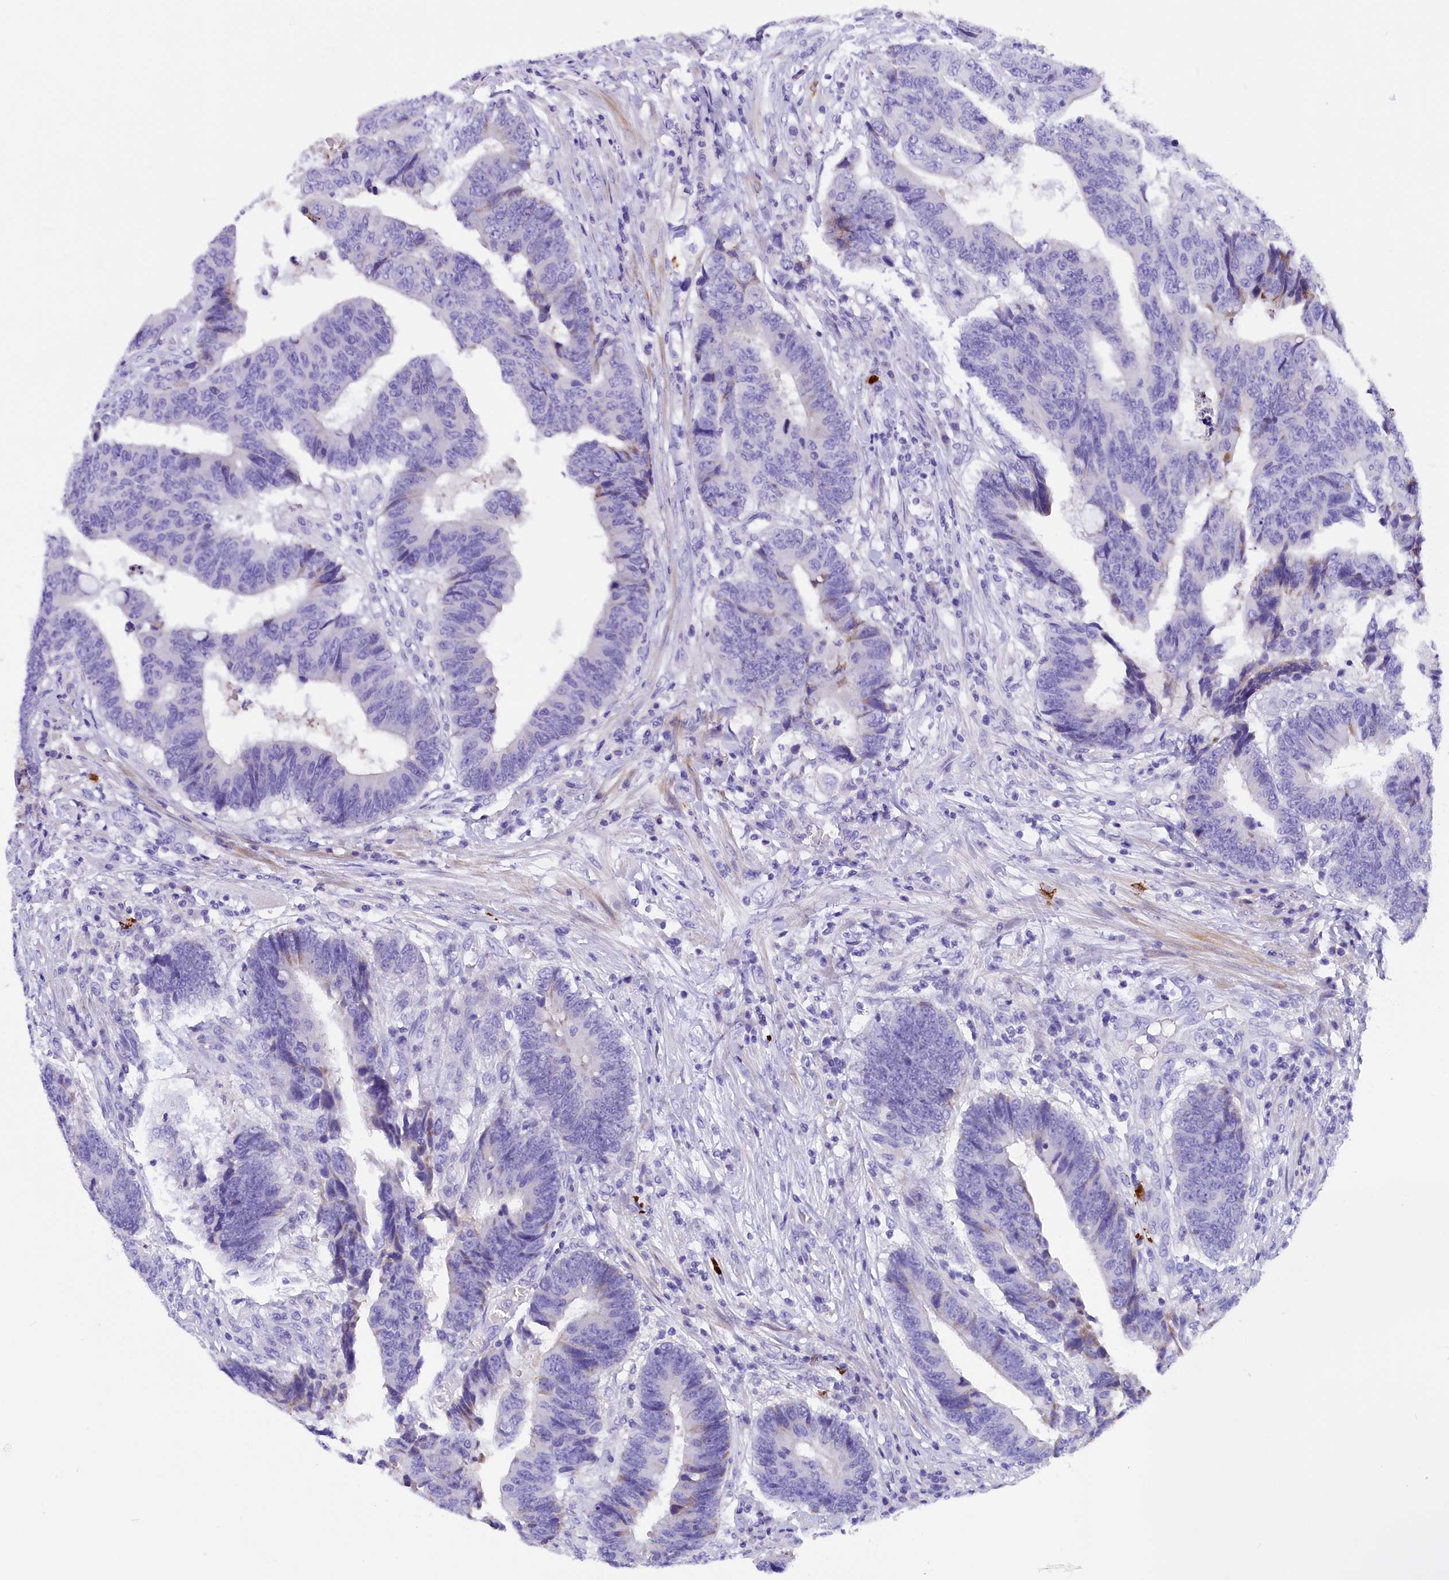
{"staining": {"intensity": "negative", "quantity": "none", "location": "none"}, "tissue": "colorectal cancer", "cell_type": "Tumor cells", "image_type": "cancer", "snomed": [{"axis": "morphology", "description": "Adenocarcinoma, NOS"}, {"axis": "topography", "description": "Rectum"}], "caption": "Colorectal cancer stained for a protein using immunohistochemistry (IHC) shows no expression tumor cells.", "gene": "RTTN", "patient": {"sex": "male", "age": 84}}